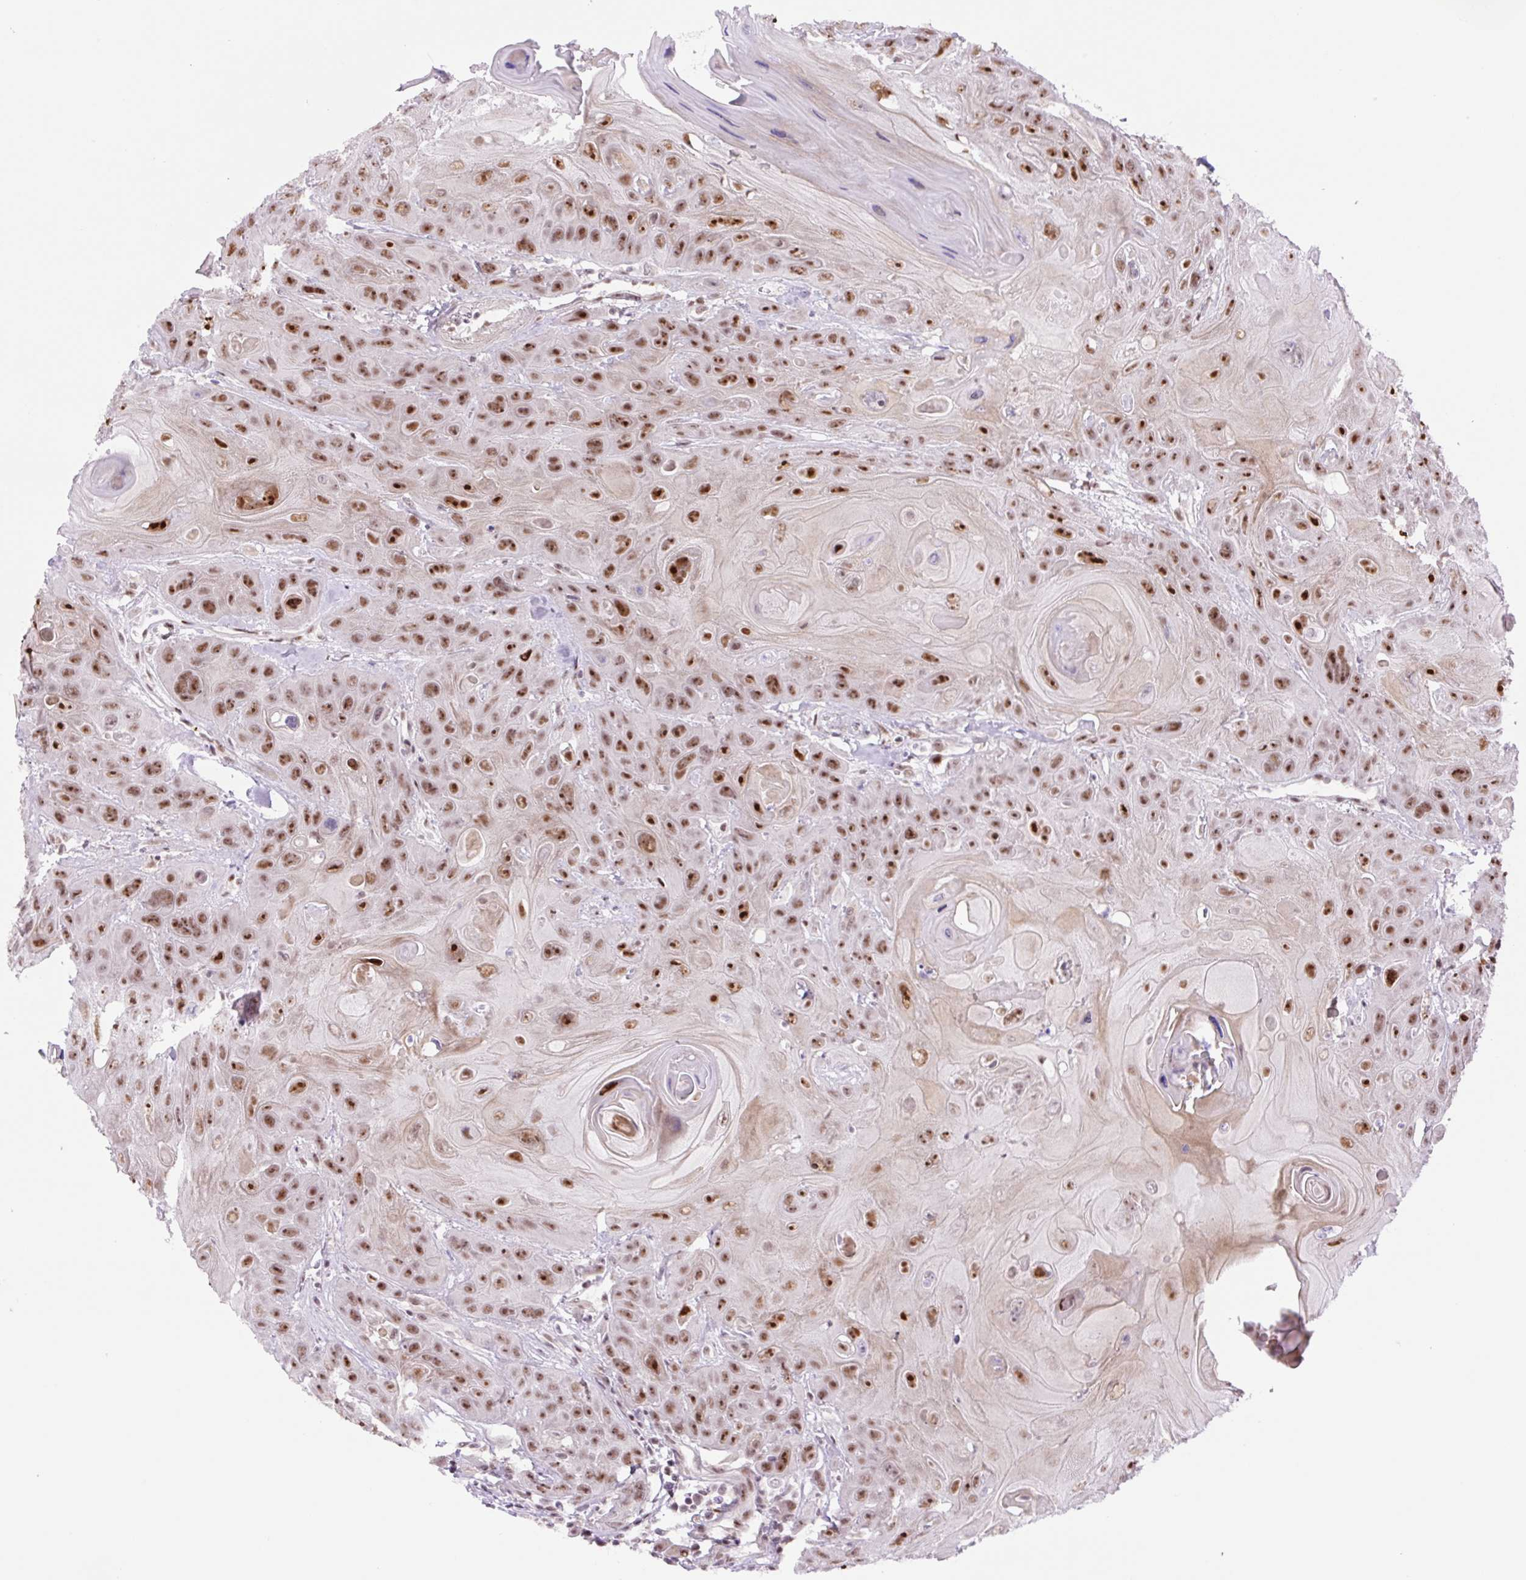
{"staining": {"intensity": "moderate", "quantity": "25%-75%", "location": "nuclear"}, "tissue": "head and neck cancer", "cell_type": "Tumor cells", "image_type": "cancer", "snomed": [{"axis": "morphology", "description": "Squamous cell carcinoma, NOS"}, {"axis": "topography", "description": "Head-Neck"}], "caption": "About 25%-75% of tumor cells in head and neck squamous cell carcinoma exhibit moderate nuclear protein staining as visualized by brown immunohistochemical staining.", "gene": "TAF1A", "patient": {"sex": "female", "age": 59}}